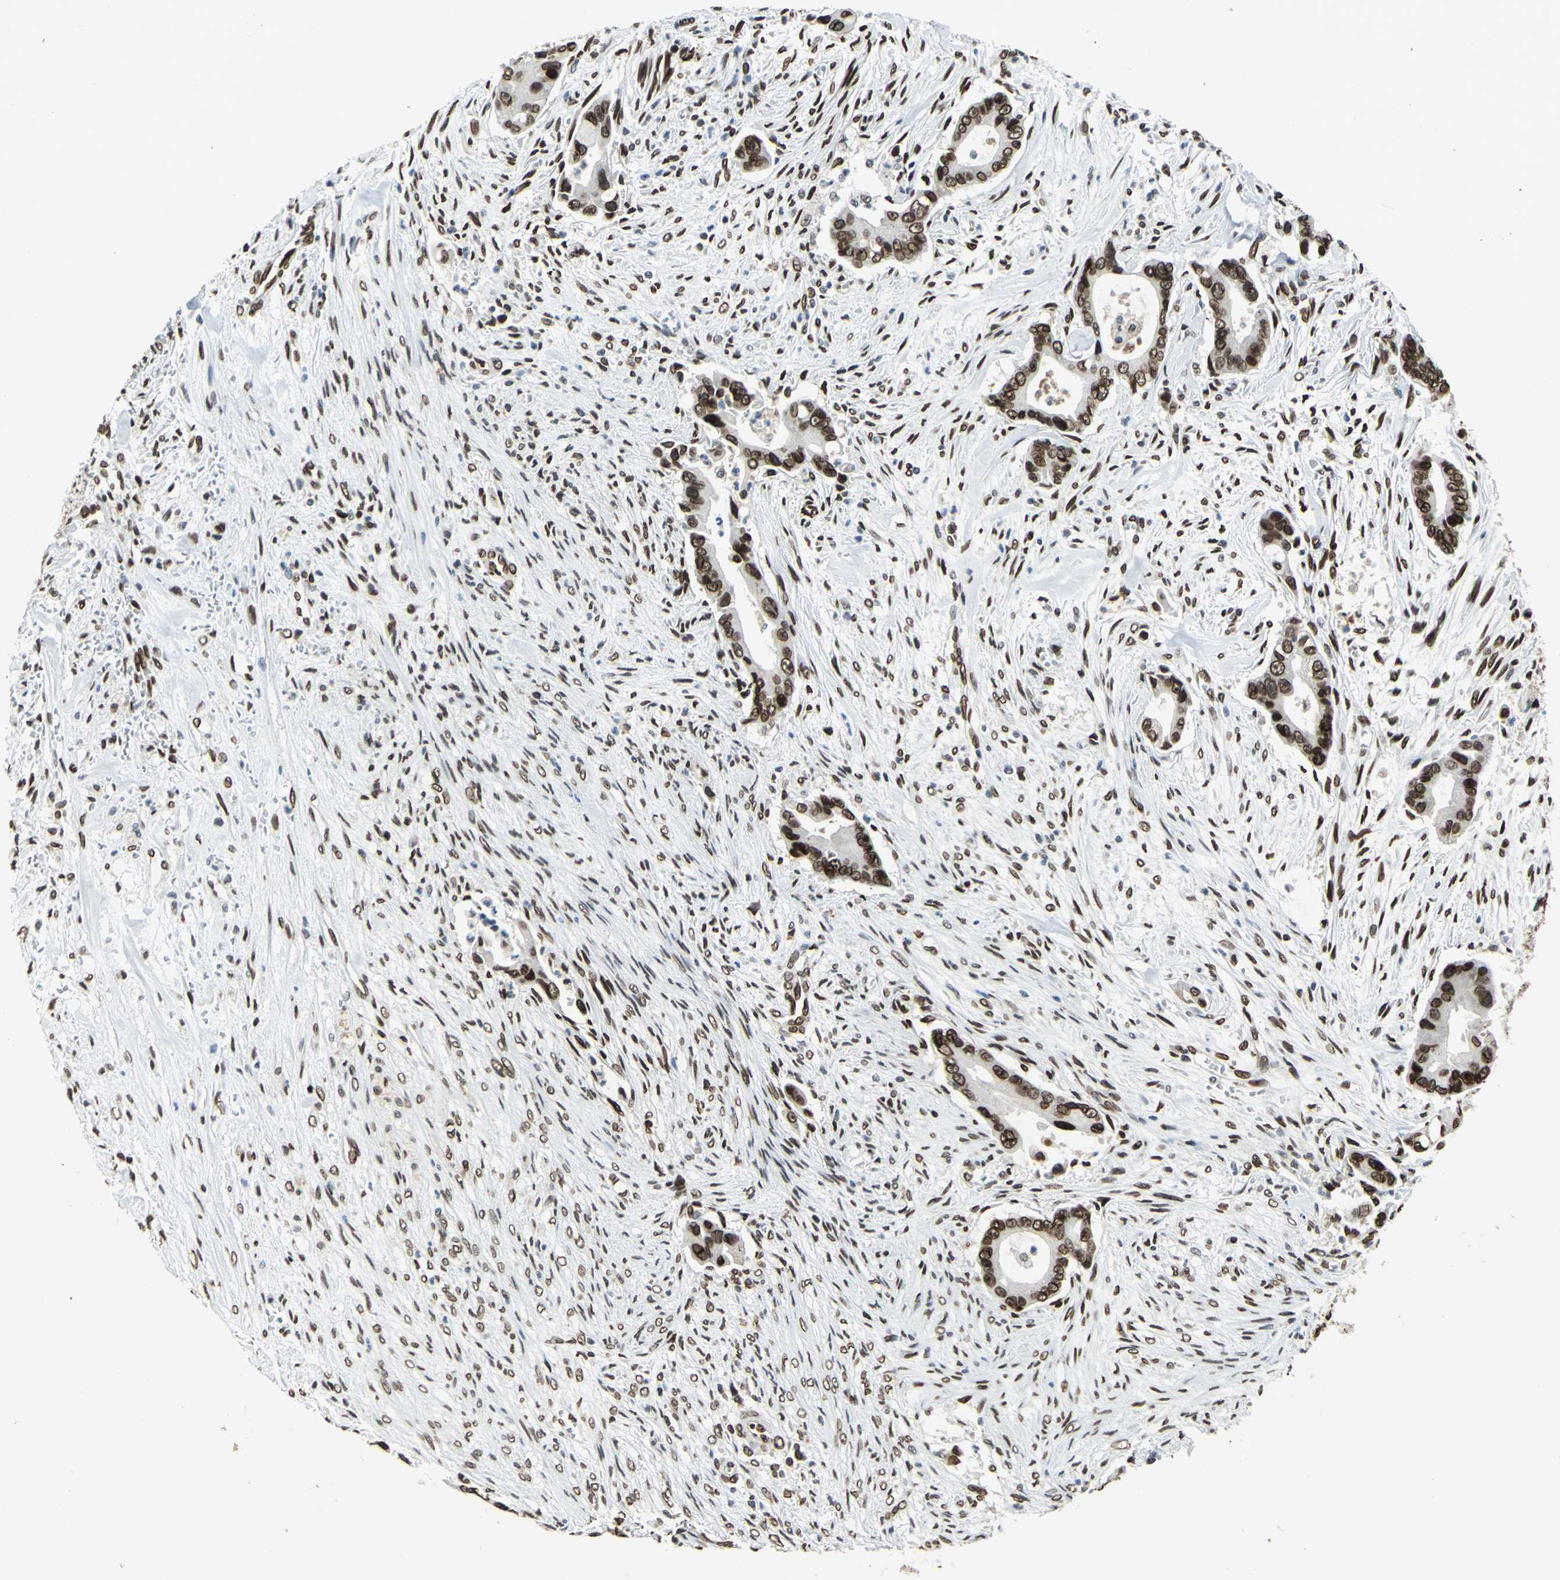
{"staining": {"intensity": "strong", "quantity": ">75%", "location": "nuclear"}, "tissue": "liver cancer", "cell_type": "Tumor cells", "image_type": "cancer", "snomed": [{"axis": "morphology", "description": "Cholangiocarcinoma"}, {"axis": "topography", "description": "Liver"}], "caption": "Immunohistochemistry (IHC) of liver cancer demonstrates high levels of strong nuclear expression in about >75% of tumor cells. The staining was performed using DAB to visualize the protein expression in brown, while the nuclei were stained in blue with hematoxylin (Magnification: 20x).", "gene": "ISY1", "patient": {"sex": "female", "age": 55}}